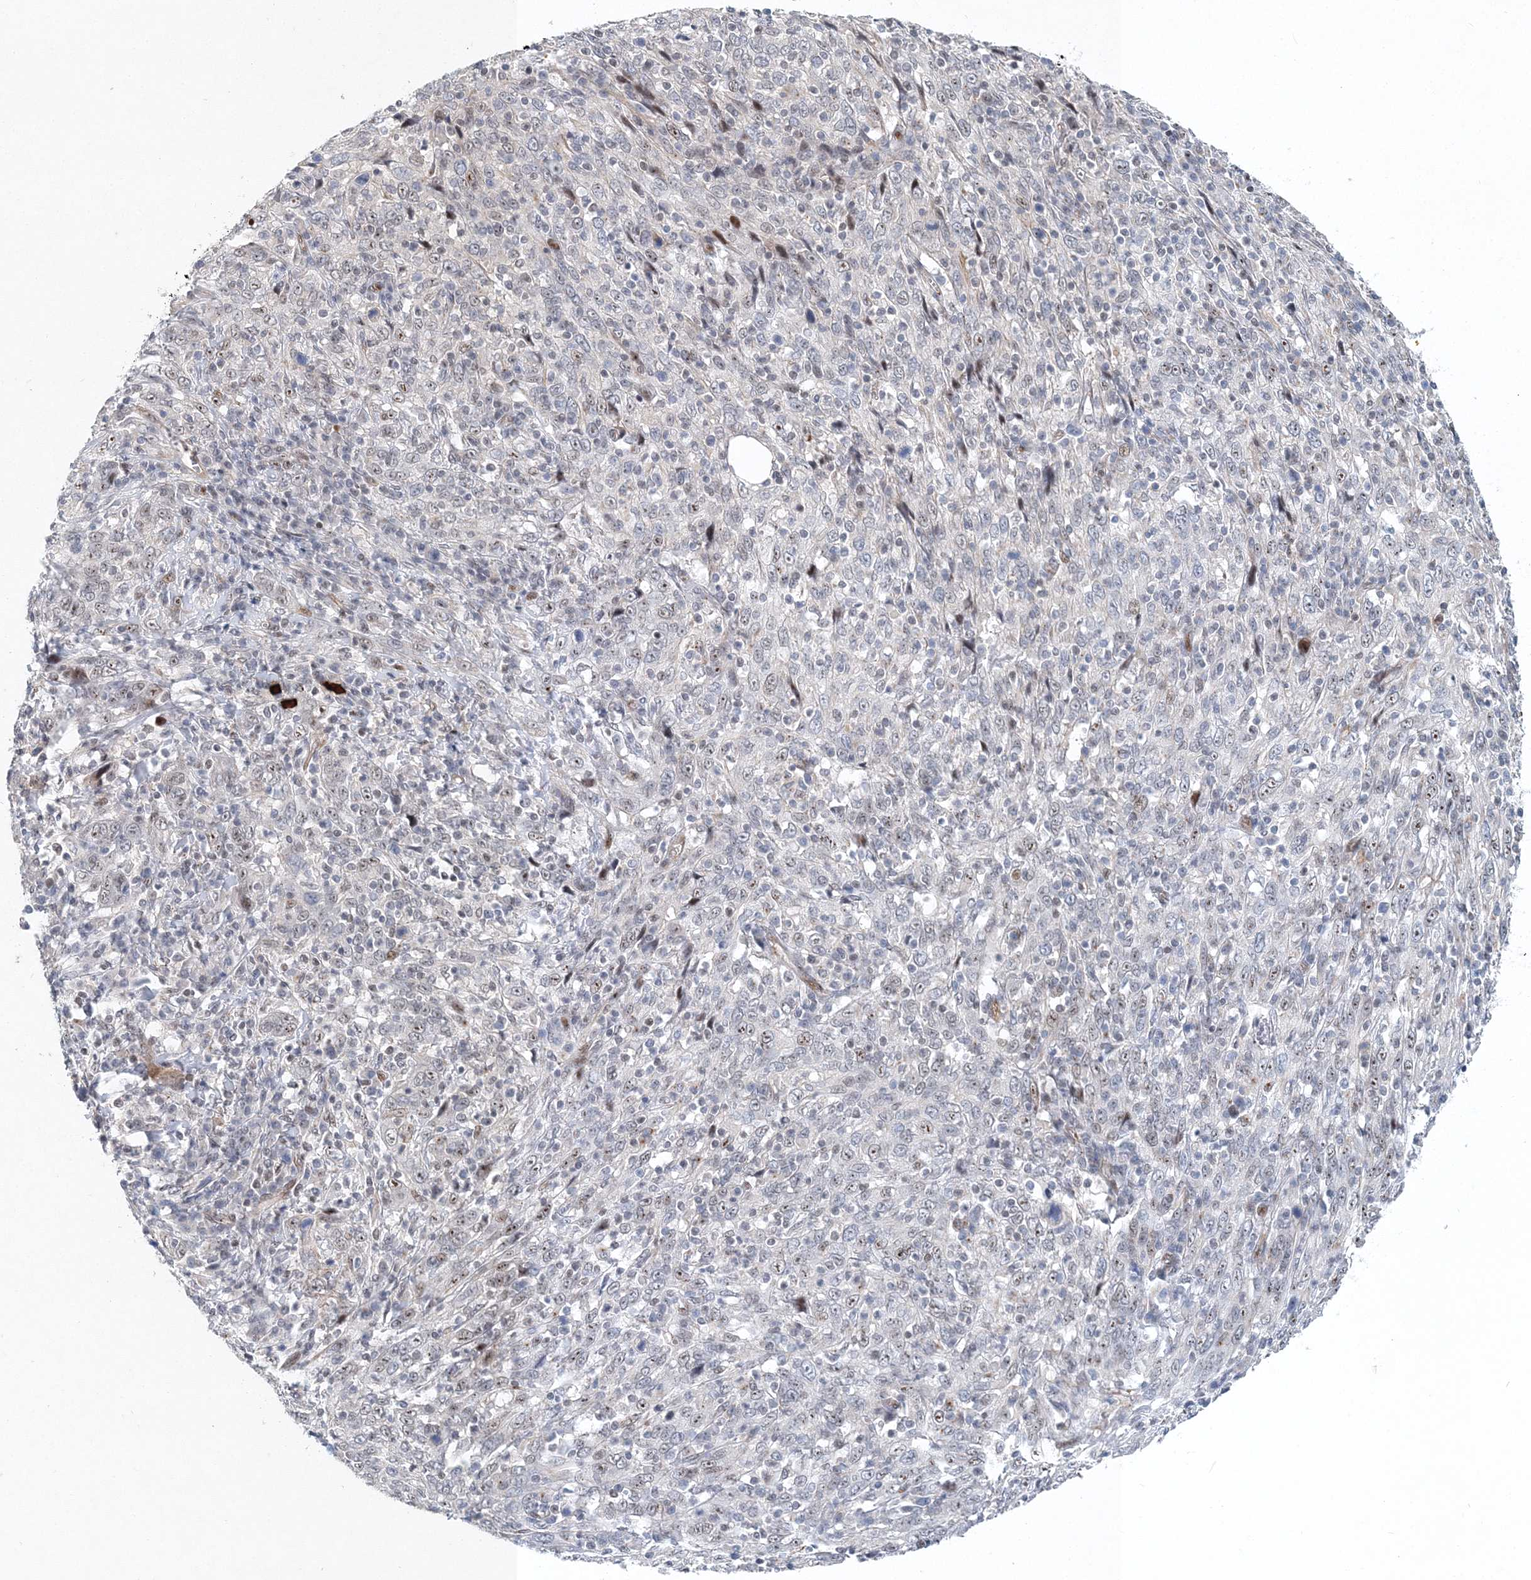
{"staining": {"intensity": "moderate", "quantity": "<25%", "location": "nuclear"}, "tissue": "cervical cancer", "cell_type": "Tumor cells", "image_type": "cancer", "snomed": [{"axis": "morphology", "description": "Squamous cell carcinoma, NOS"}, {"axis": "topography", "description": "Cervix"}], "caption": "About <25% of tumor cells in human cervical cancer exhibit moderate nuclear protein positivity as visualized by brown immunohistochemical staining.", "gene": "UIMC1", "patient": {"sex": "female", "age": 46}}